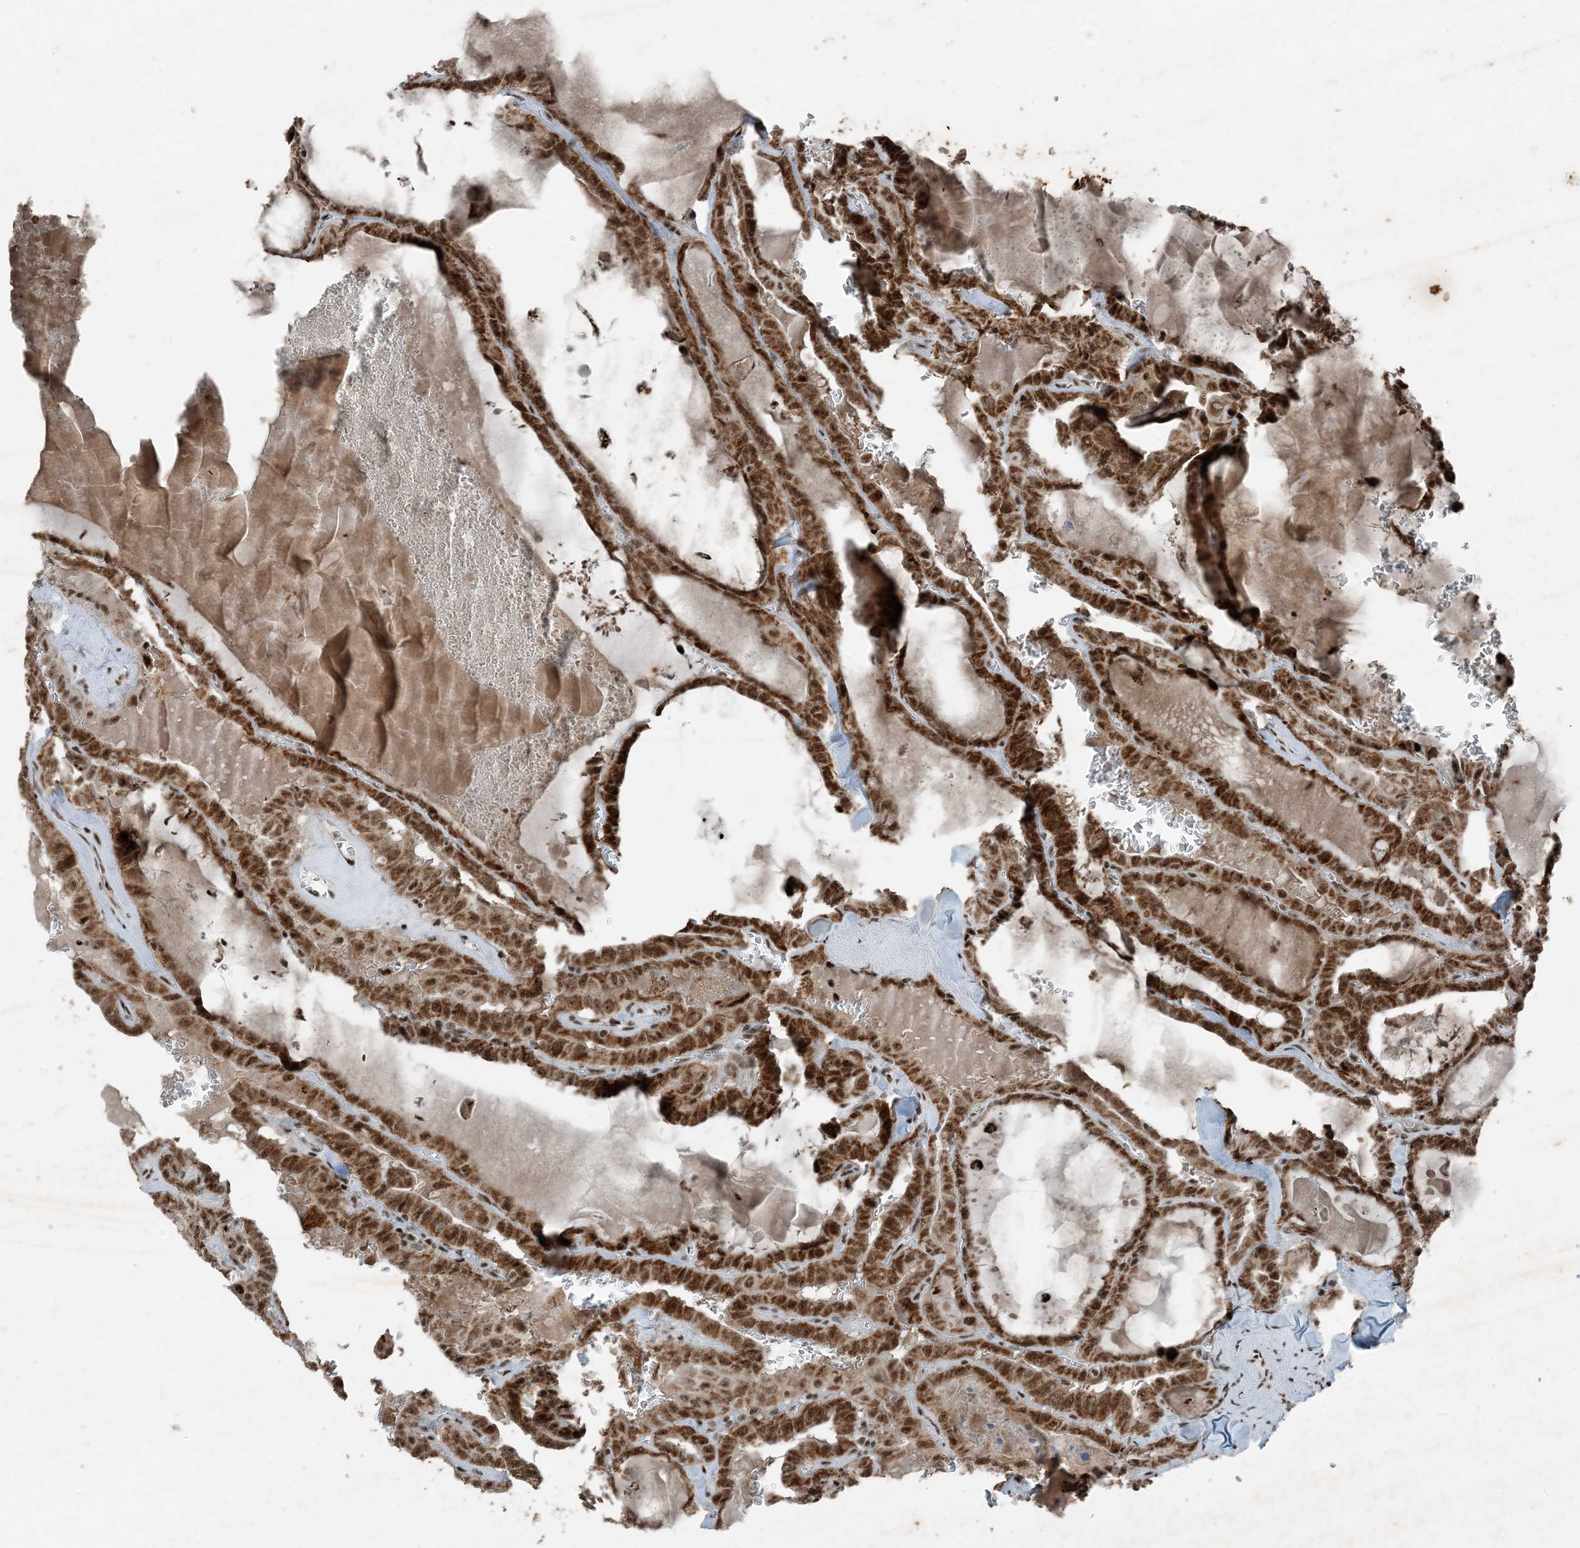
{"staining": {"intensity": "strong", "quantity": ">75%", "location": "cytoplasmic/membranous,nuclear"}, "tissue": "thyroid cancer", "cell_type": "Tumor cells", "image_type": "cancer", "snomed": [{"axis": "morphology", "description": "Papillary adenocarcinoma, NOS"}, {"axis": "topography", "description": "Thyroid gland"}], "caption": "Human thyroid cancer (papillary adenocarcinoma) stained with a brown dye reveals strong cytoplasmic/membranous and nuclear positive positivity in approximately >75% of tumor cells.", "gene": "TADA2B", "patient": {"sex": "male", "age": 52}}